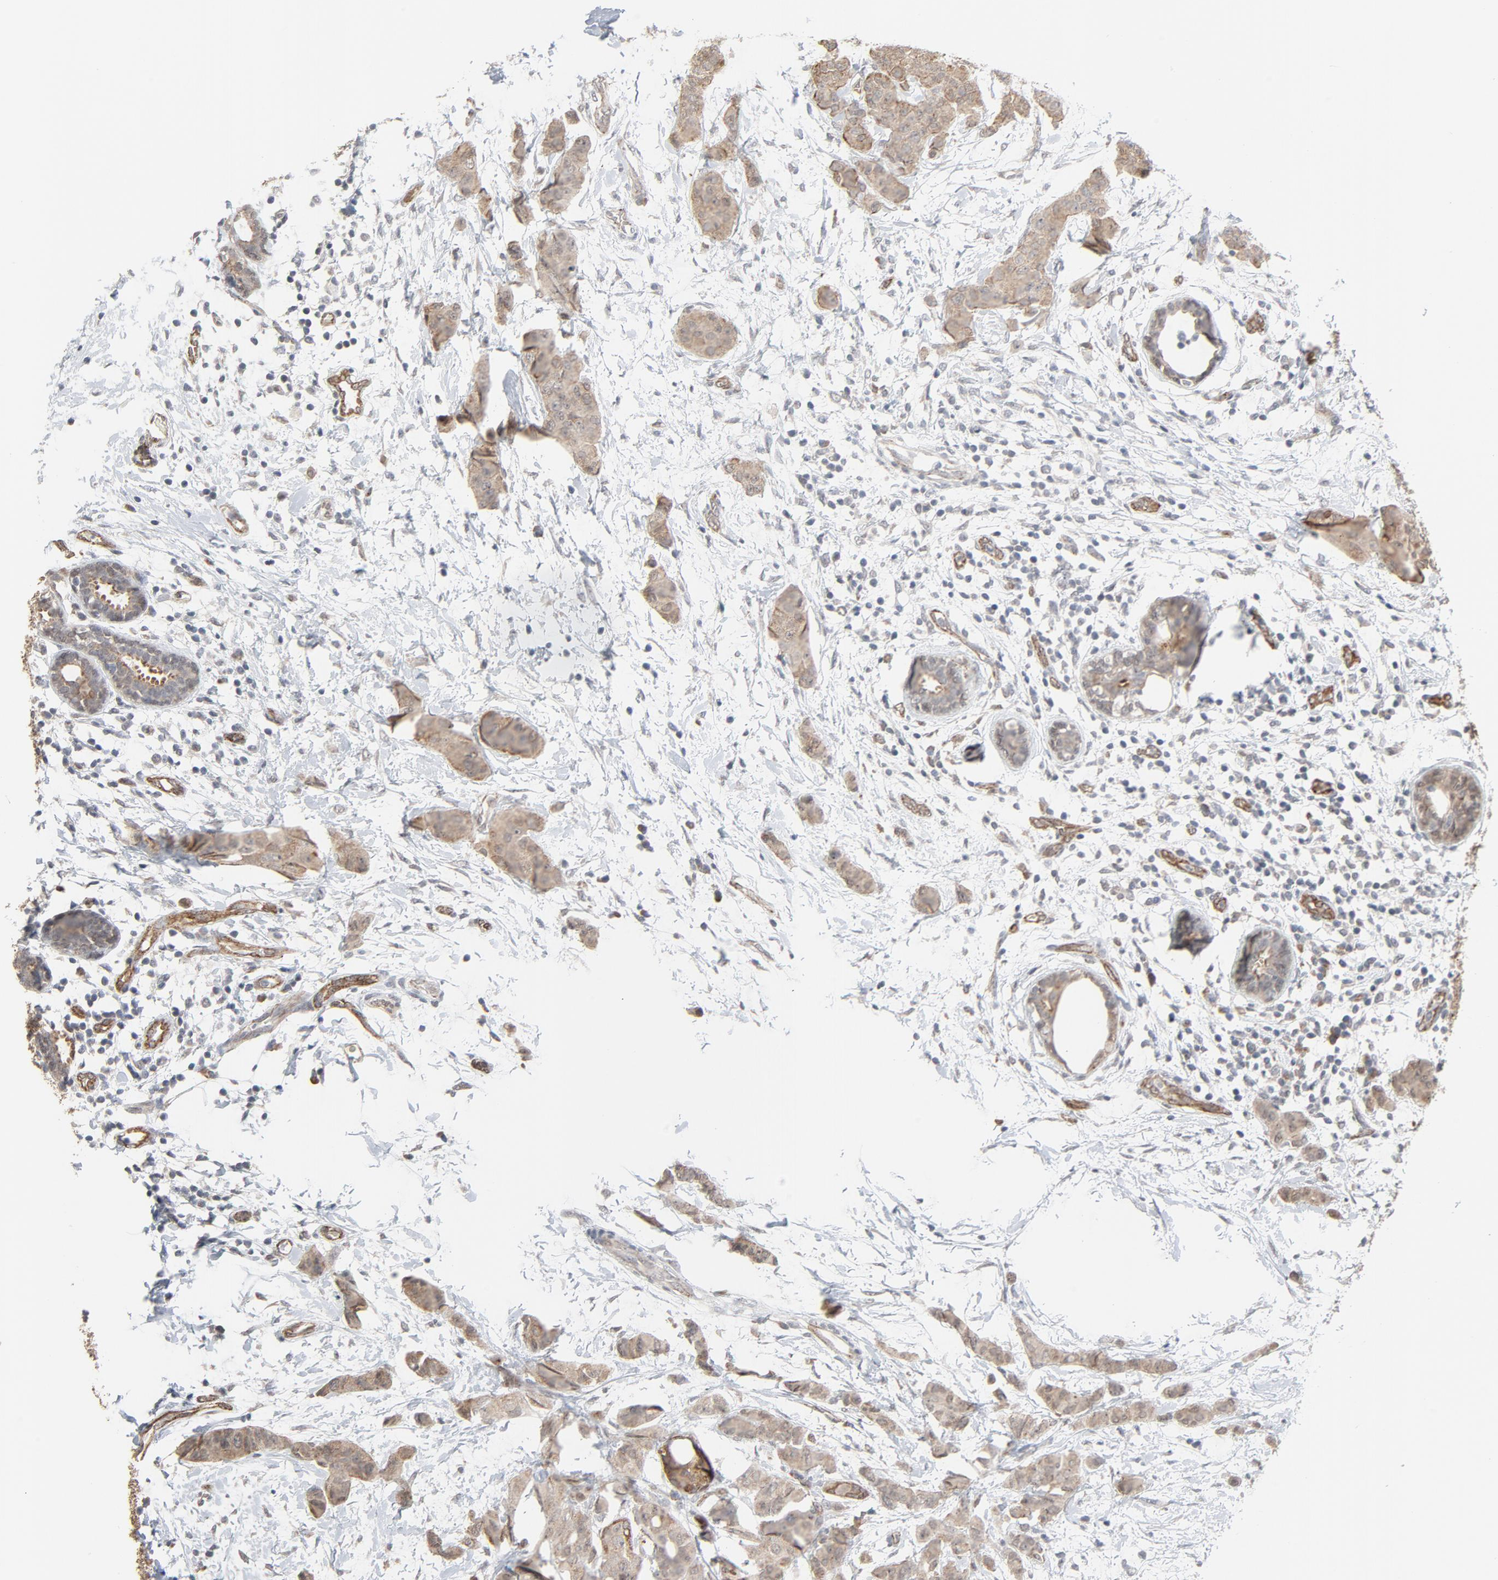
{"staining": {"intensity": "moderate", "quantity": ">75%", "location": "cytoplasmic/membranous"}, "tissue": "breast cancer", "cell_type": "Tumor cells", "image_type": "cancer", "snomed": [{"axis": "morphology", "description": "Duct carcinoma"}, {"axis": "topography", "description": "Breast"}], "caption": "Human breast cancer stained for a protein (brown) displays moderate cytoplasmic/membranous positive positivity in about >75% of tumor cells.", "gene": "ITPR3", "patient": {"sex": "female", "age": 40}}